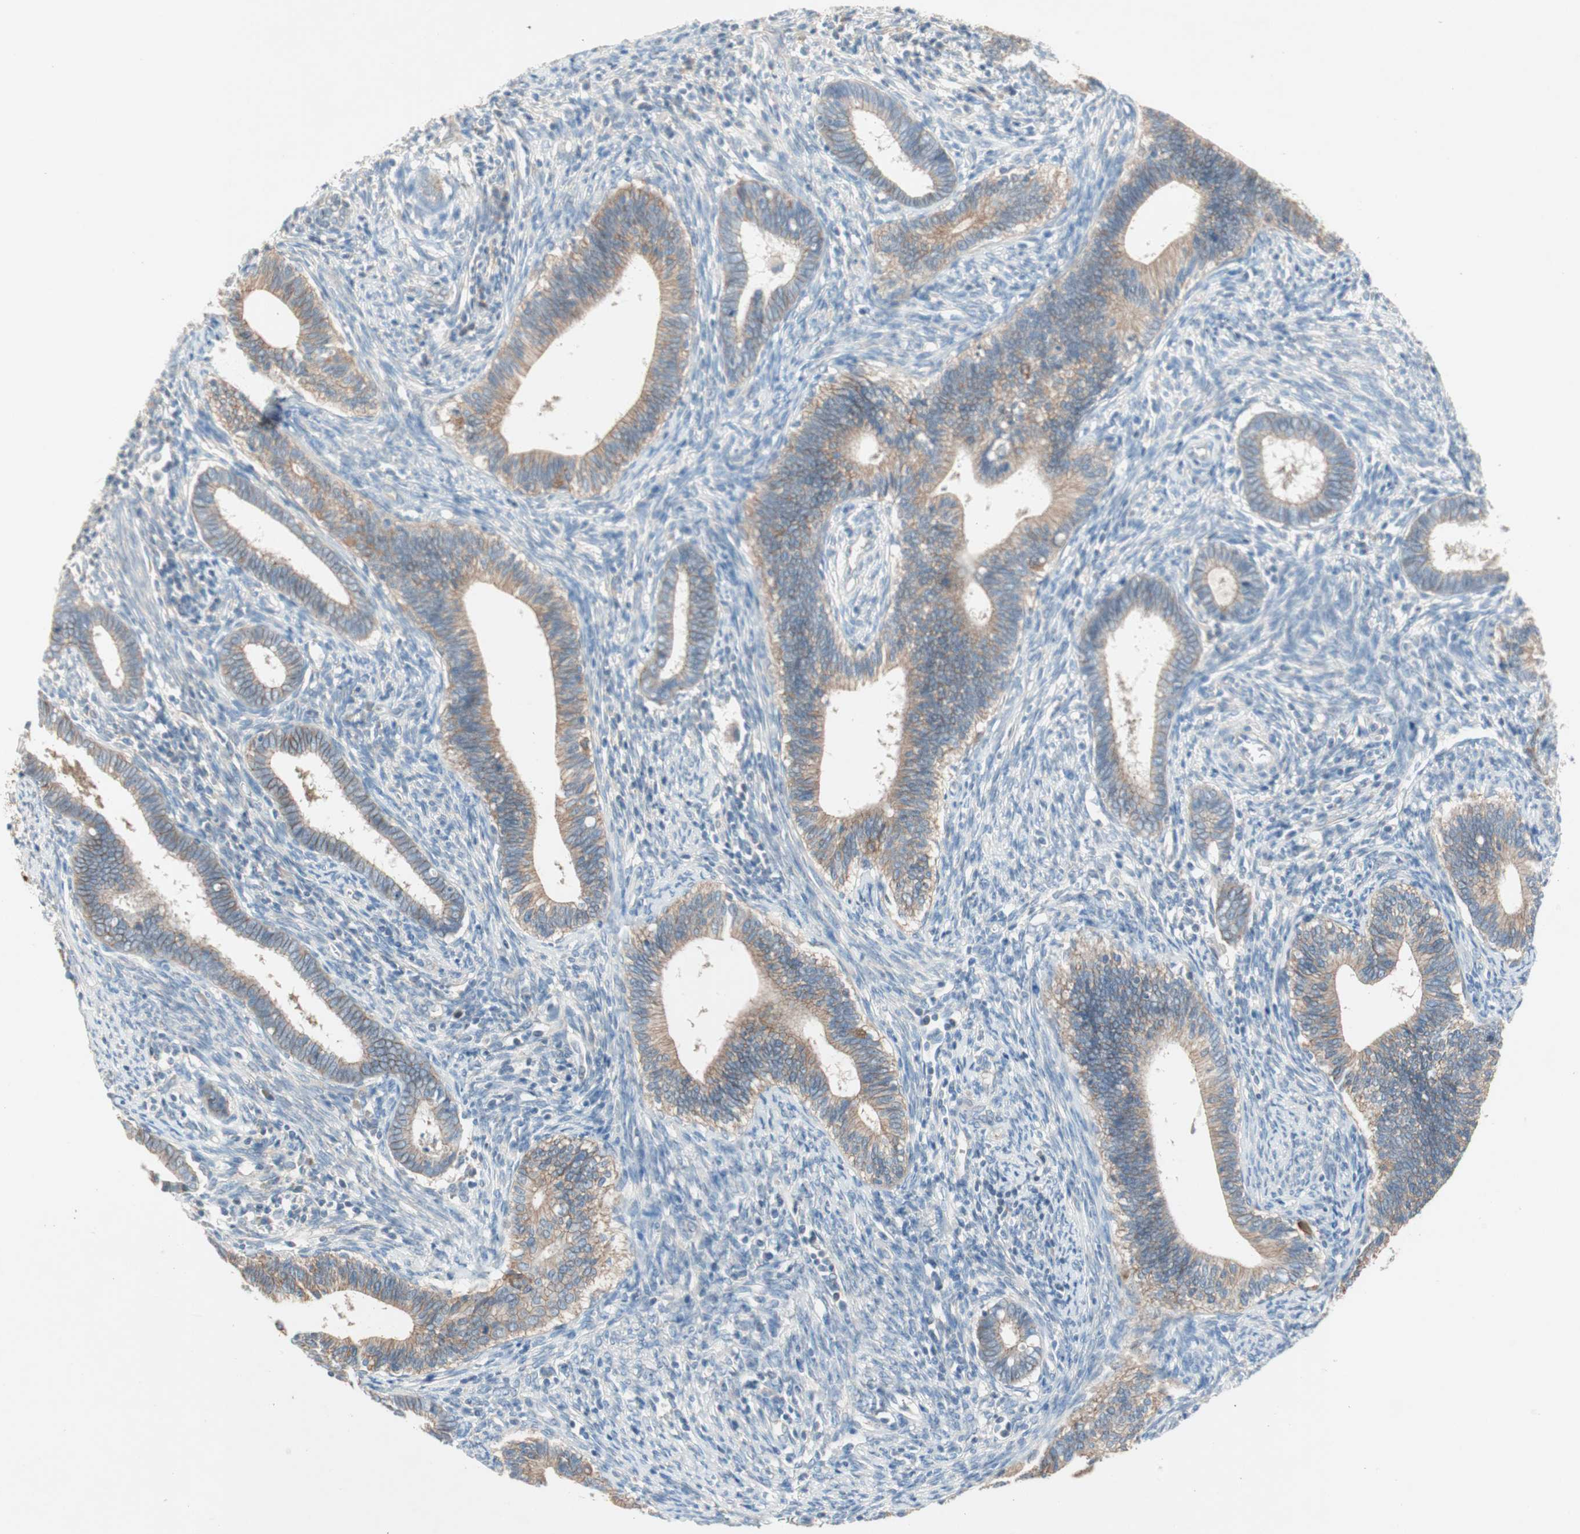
{"staining": {"intensity": "weak", "quantity": "25%-75%", "location": "cytoplasmic/membranous"}, "tissue": "cervical cancer", "cell_type": "Tumor cells", "image_type": "cancer", "snomed": [{"axis": "morphology", "description": "Adenocarcinoma, NOS"}, {"axis": "topography", "description": "Cervix"}], "caption": "Adenocarcinoma (cervical) stained for a protein displays weak cytoplasmic/membranous positivity in tumor cells. Nuclei are stained in blue.", "gene": "GLUL", "patient": {"sex": "female", "age": 44}}